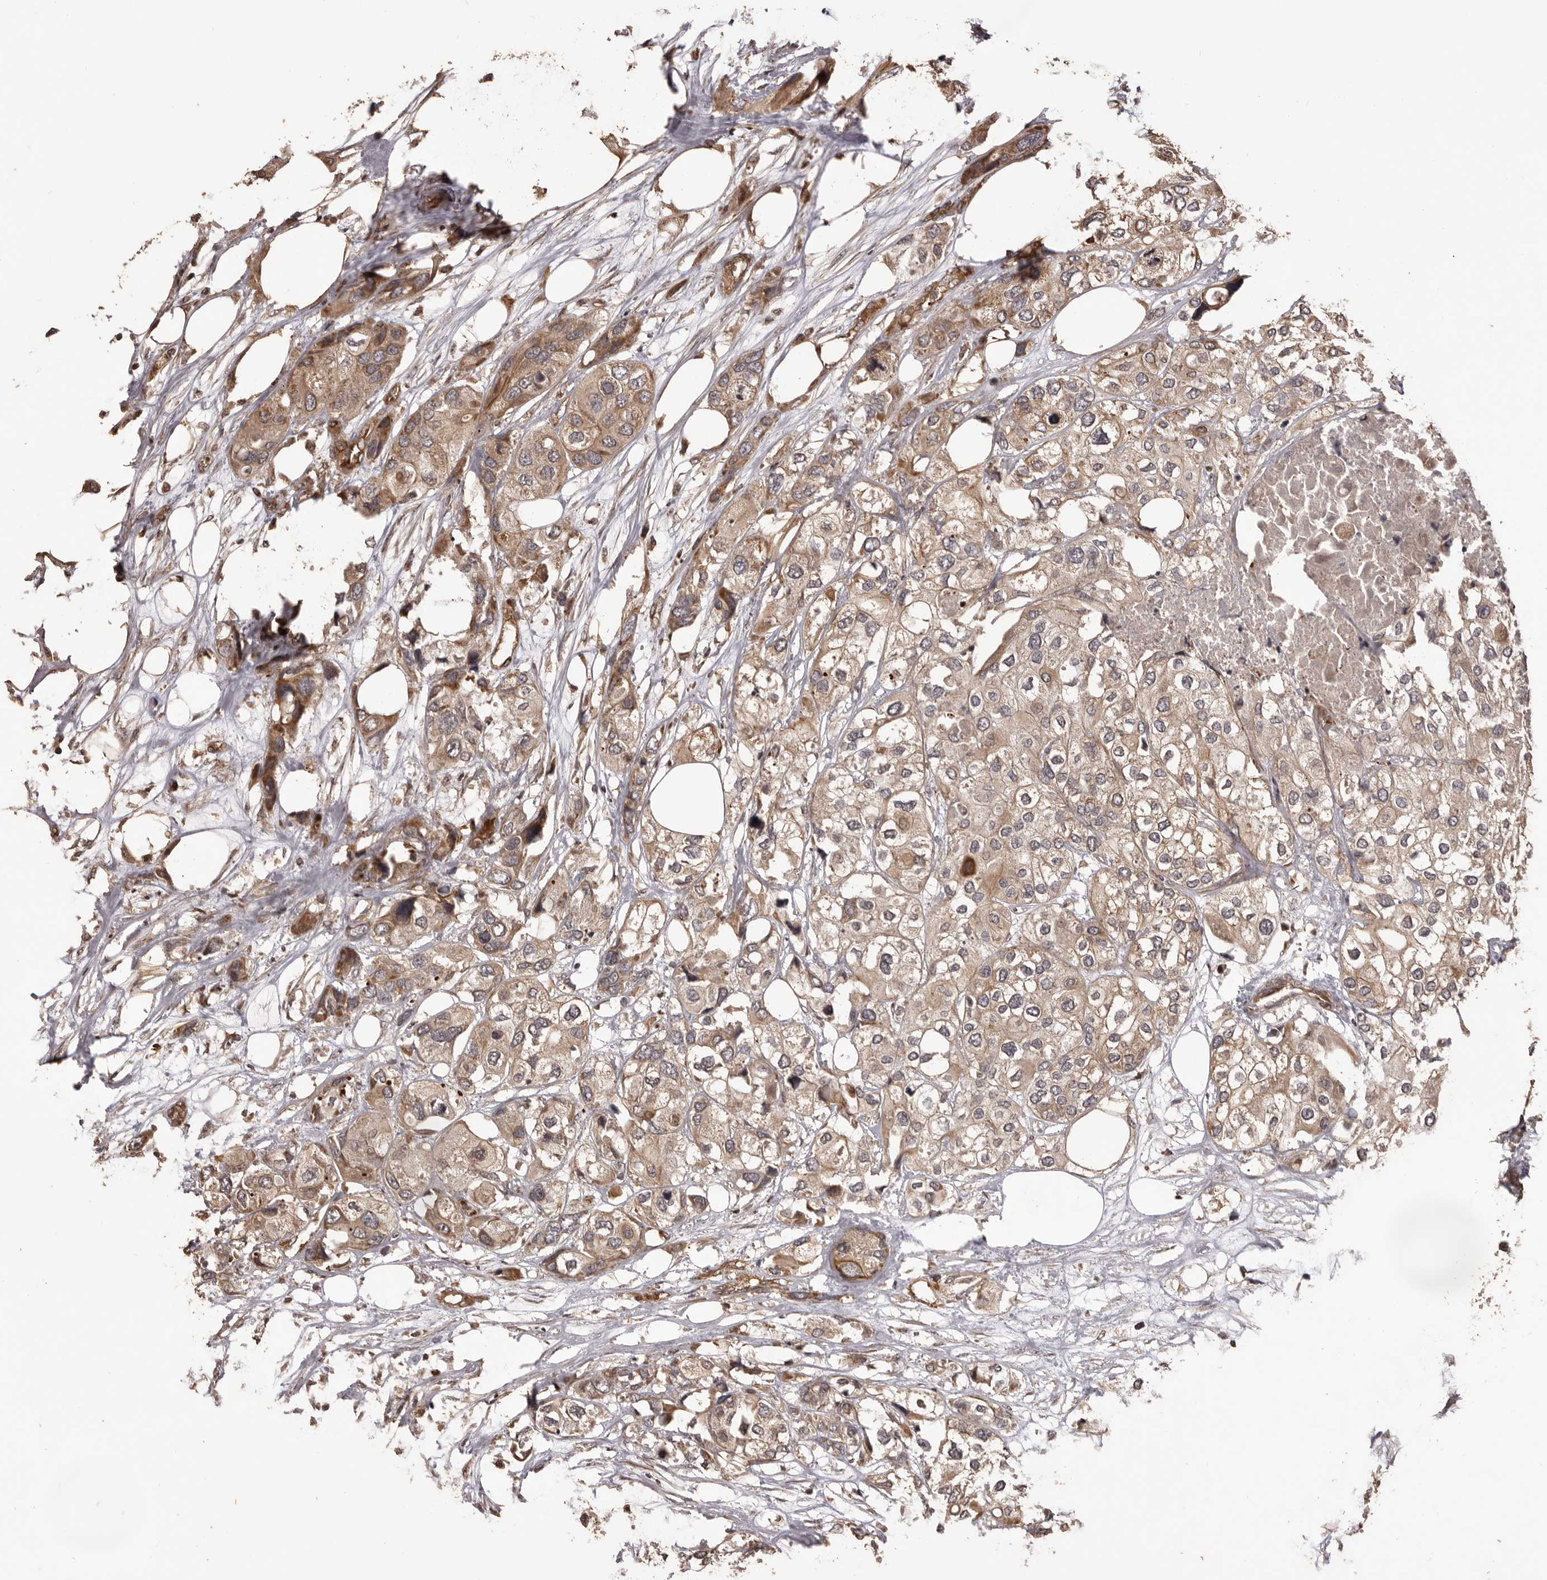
{"staining": {"intensity": "weak", "quantity": ">75%", "location": "cytoplasmic/membranous"}, "tissue": "urothelial cancer", "cell_type": "Tumor cells", "image_type": "cancer", "snomed": [{"axis": "morphology", "description": "Urothelial carcinoma, High grade"}, {"axis": "topography", "description": "Urinary bladder"}], "caption": "Immunohistochemistry (DAB (3,3'-diaminobenzidine)) staining of human high-grade urothelial carcinoma shows weak cytoplasmic/membranous protein expression in approximately >75% of tumor cells. (Brightfield microscopy of DAB IHC at high magnification).", "gene": "QRSL1", "patient": {"sex": "male", "age": 64}}